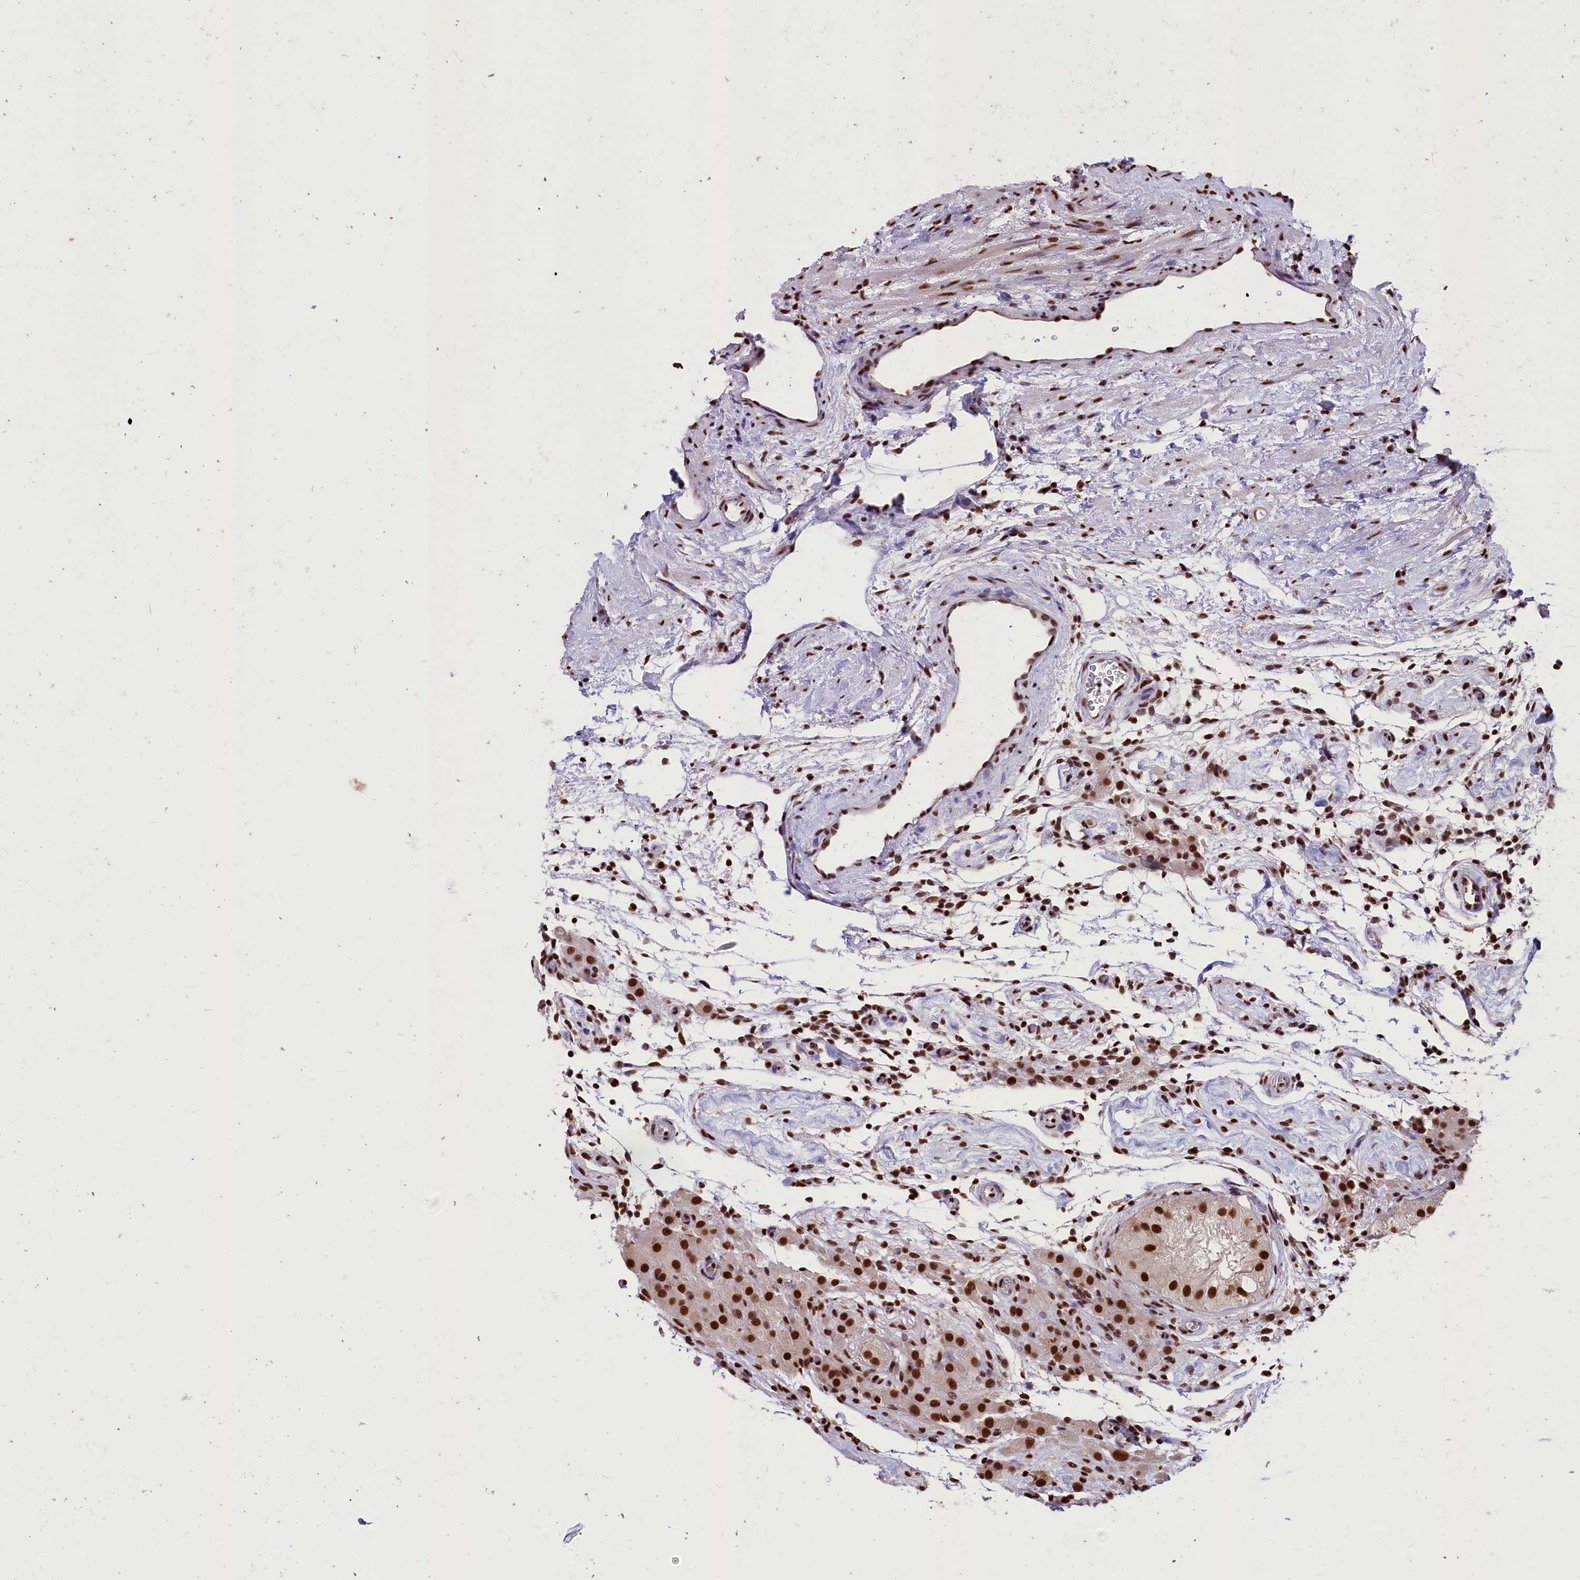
{"staining": {"intensity": "strong", "quantity": ">75%", "location": "nuclear"}, "tissue": "testis cancer", "cell_type": "Tumor cells", "image_type": "cancer", "snomed": [{"axis": "morphology", "description": "Seminoma, NOS"}, {"axis": "topography", "description": "Testis"}], "caption": "Protein staining exhibits strong nuclear positivity in about >75% of tumor cells in testis cancer (seminoma).", "gene": "SNRPD2", "patient": {"sex": "male", "age": 49}}